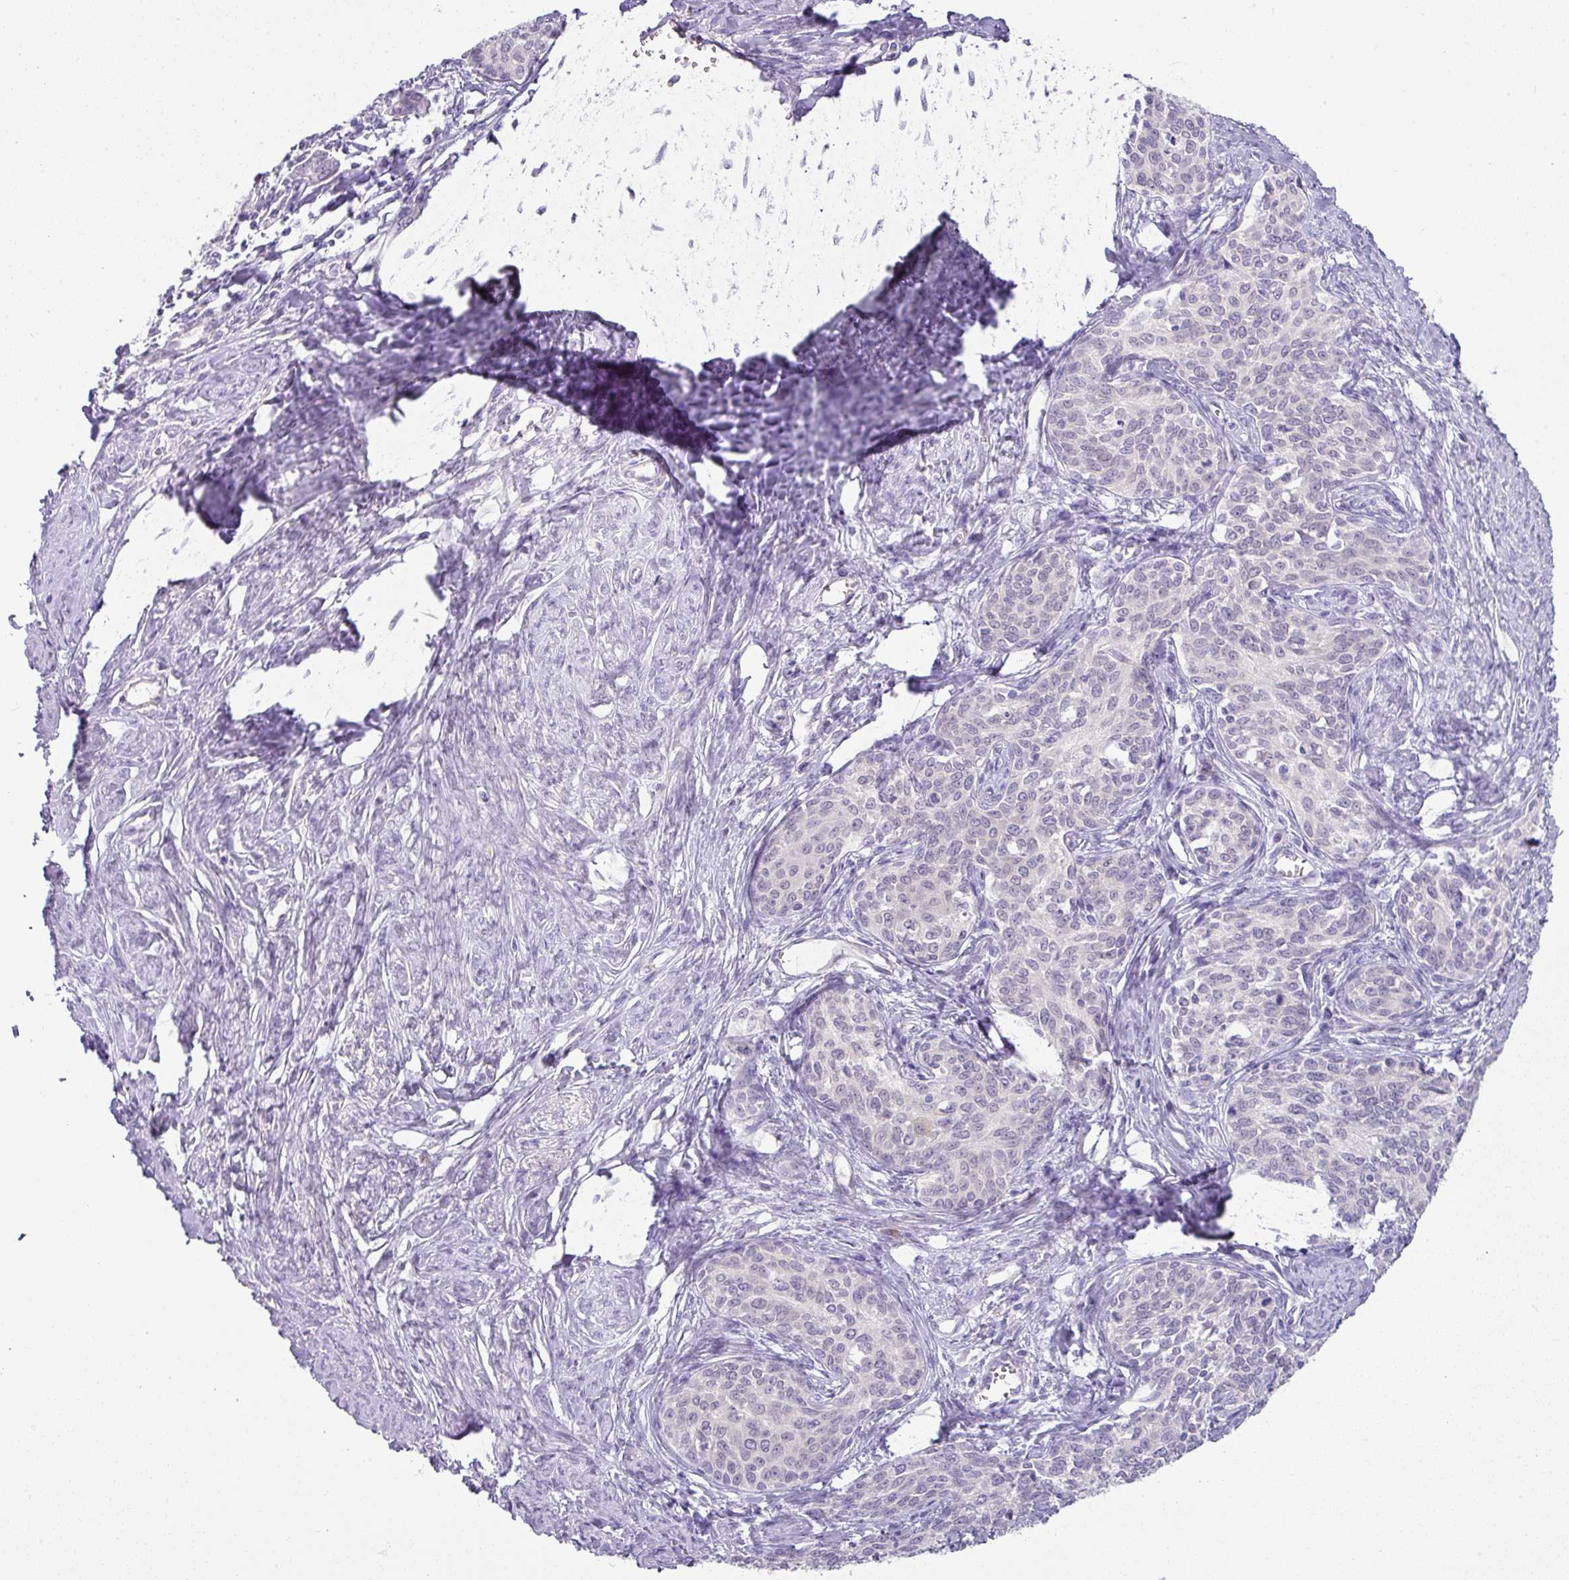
{"staining": {"intensity": "negative", "quantity": "none", "location": "none"}, "tissue": "cervical cancer", "cell_type": "Tumor cells", "image_type": "cancer", "snomed": [{"axis": "morphology", "description": "Squamous cell carcinoma, NOS"}, {"axis": "morphology", "description": "Adenocarcinoma, NOS"}, {"axis": "topography", "description": "Cervix"}], "caption": "There is no significant positivity in tumor cells of cervical cancer (squamous cell carcinoma).", "gene": "FGF17", "patient": {"sex": "female", "age": 52}}